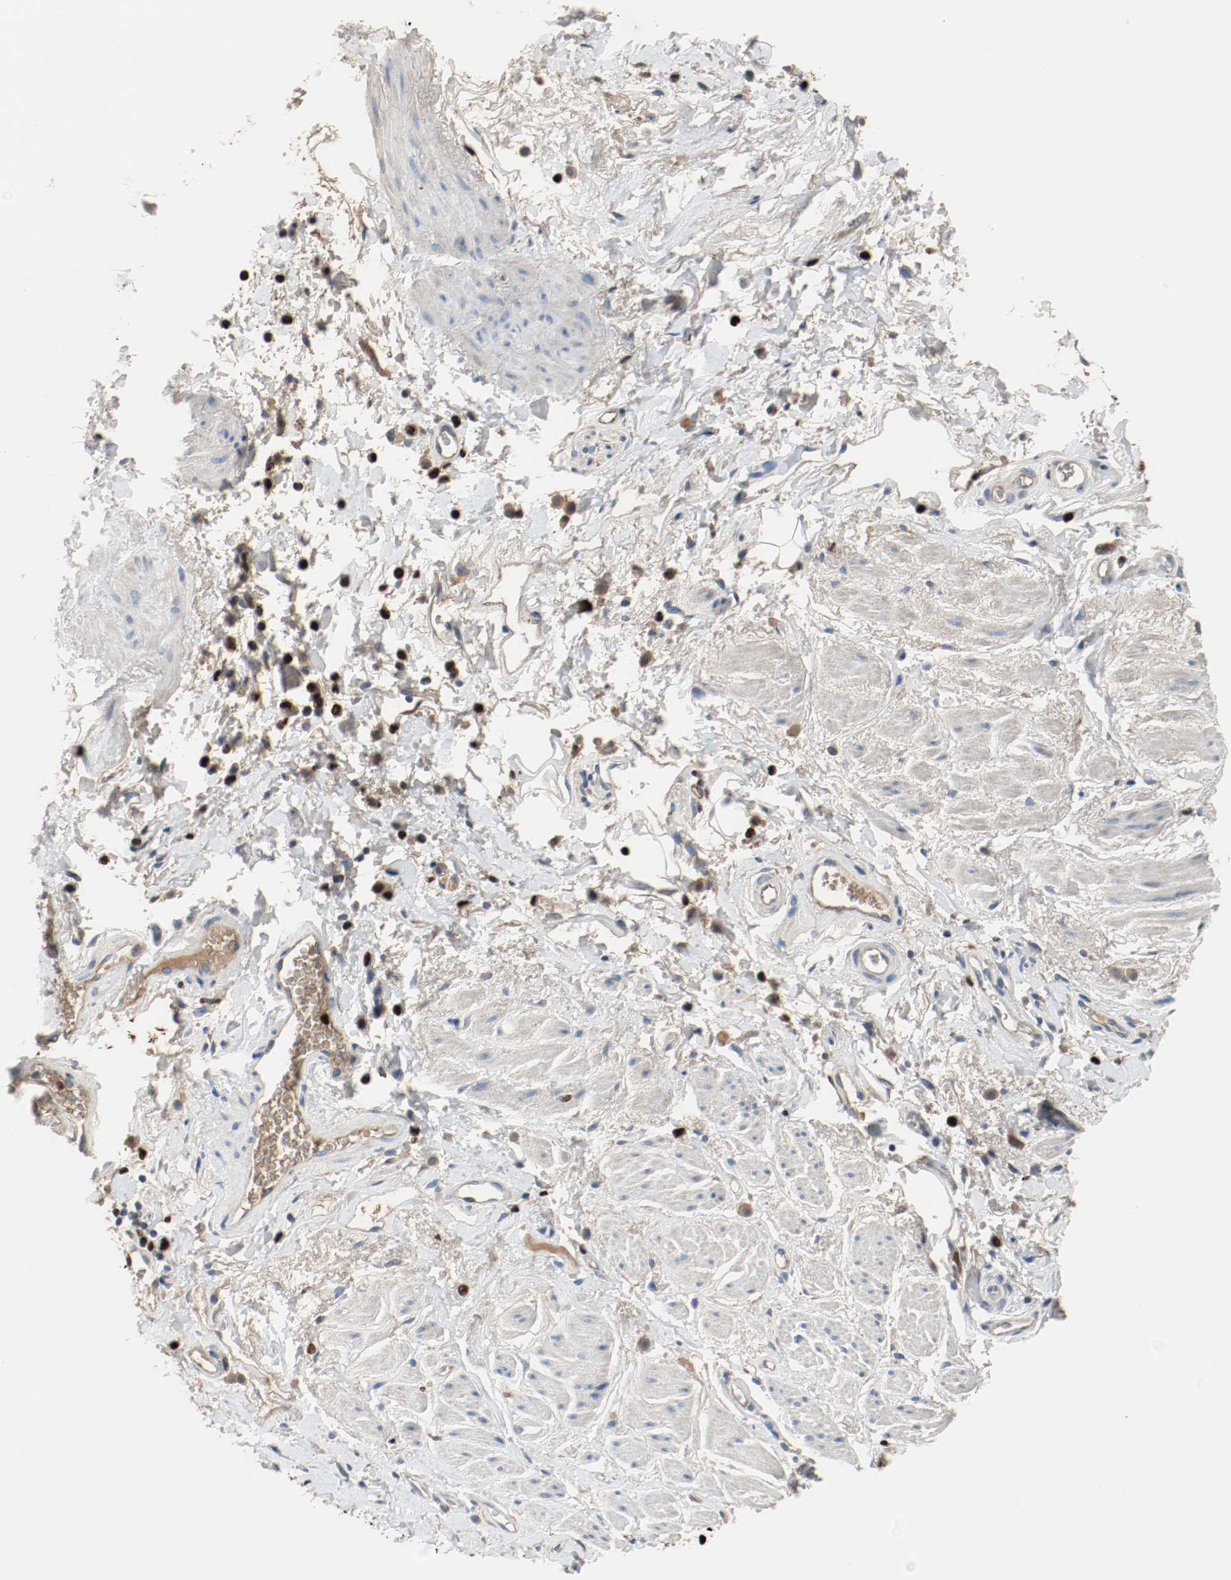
{"staining": {"intensity": "negative", "quantity": "none", "location": "none"}, "tissue": "adipose tissue", "cell_type": "Adipocytes", "image_type": "normal", "snomed": [{"axis": "morphology", "description": "Normal tissue, NOS"}, {"axis": "topography", "description": "Soft tissue"}, {"axis": "topography", "description": "Peripheral nerve tissue"}], "caption": "Immunohistochemistry (IHC) of unremarkable adipose tissue demonstrates no expression in adipocytes.", "gene": "BLK", "patient": {"sex": "female", "age": 71}}